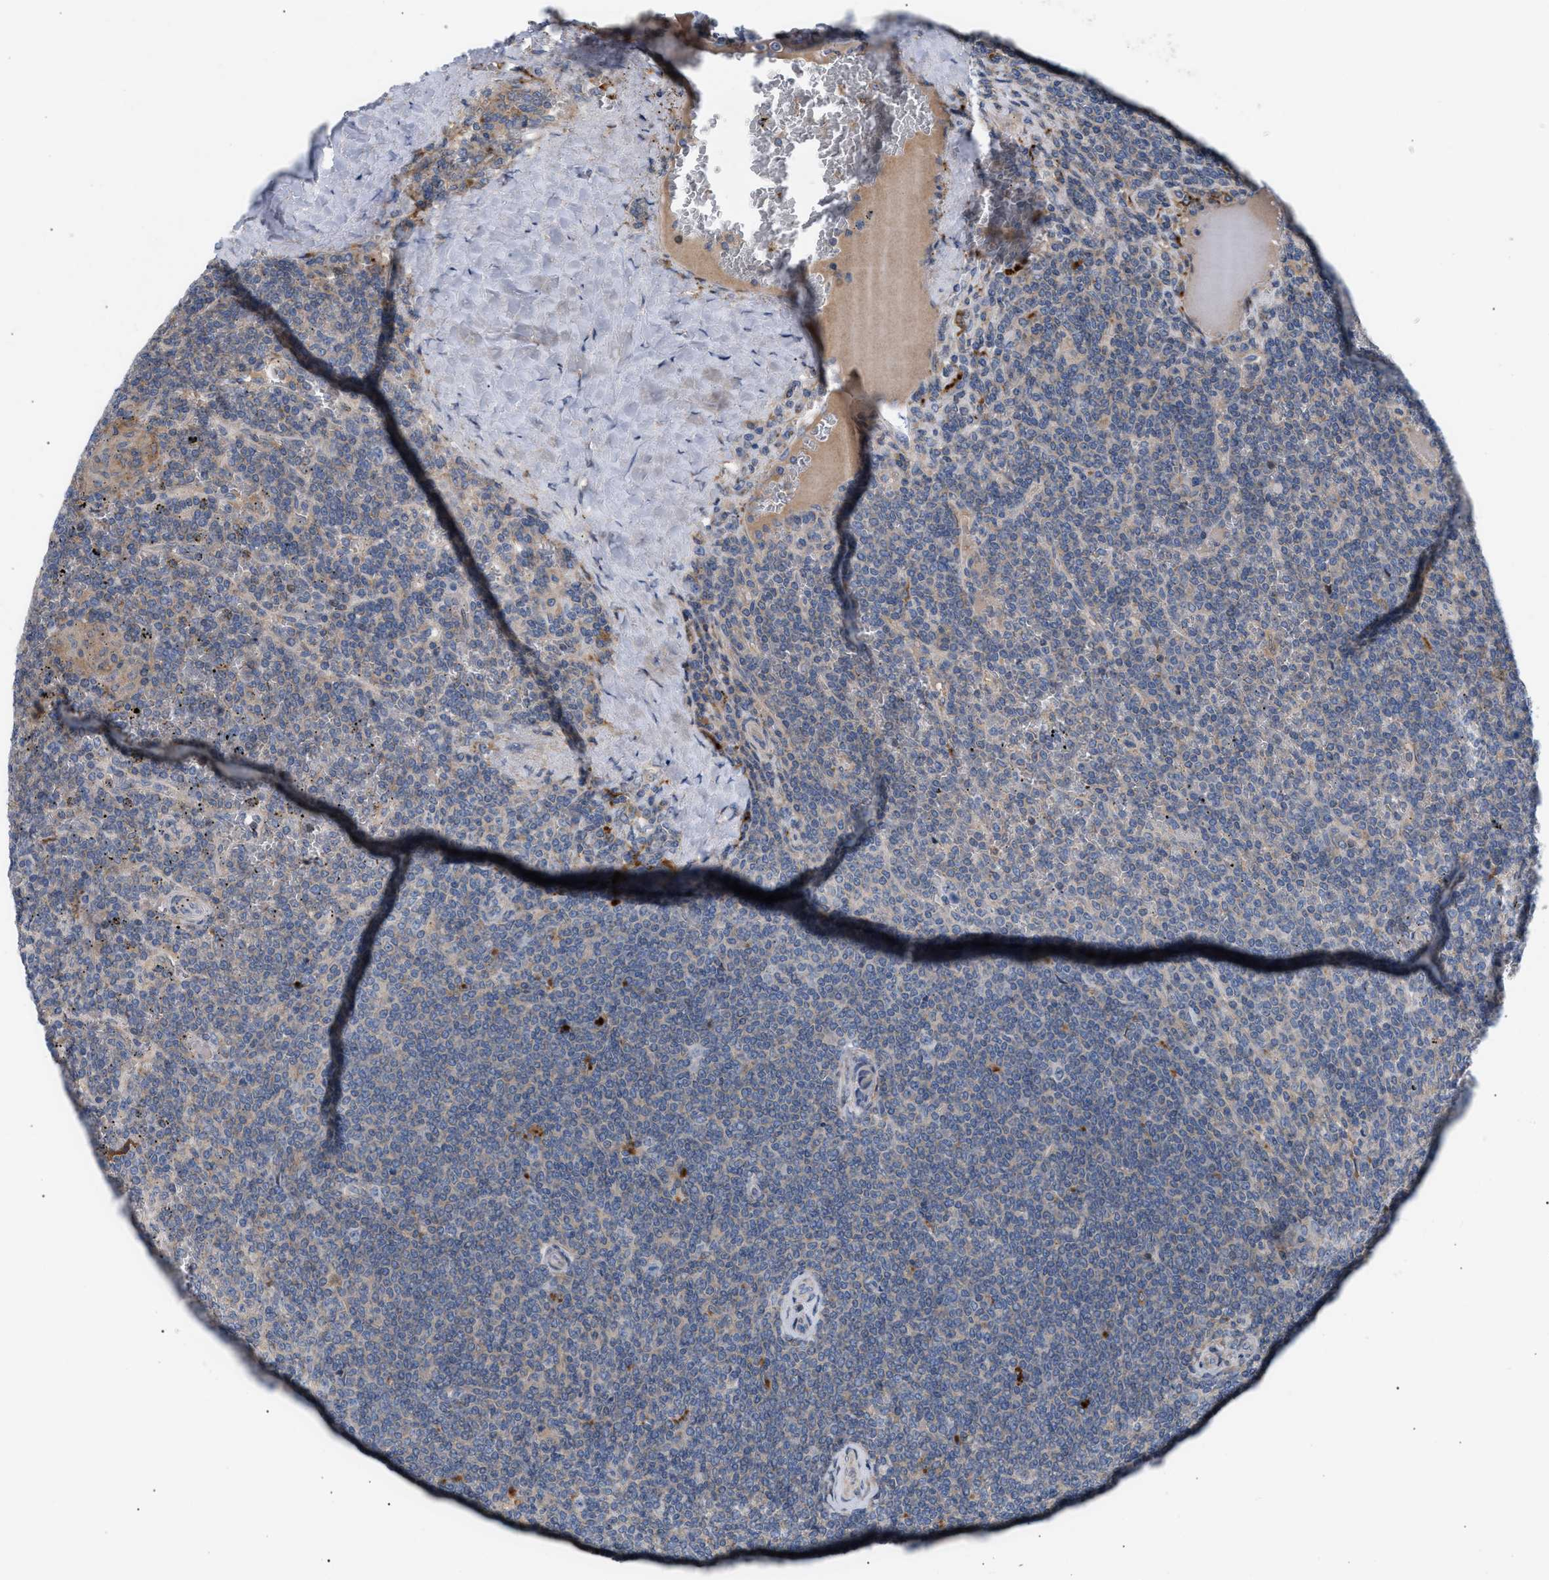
{"staining": {"intensity": "negative", "quantity": "none", "location": "none"}, "tissue": "lymphoma", "cell_type": "Tumor cells", "image_type": "cancer", "snomed": [{"axis": "morphology", "description": "Malignant lymphoma, non-Hodgkin's type, Low grade"}, {"axis": "topography", "description": "Spleen"}], "caption": "The image displays no significant positivity in tumor cells of lymphoma.", "gene": "MBTD1", "patient": {"sex": "female", "age": 19}}